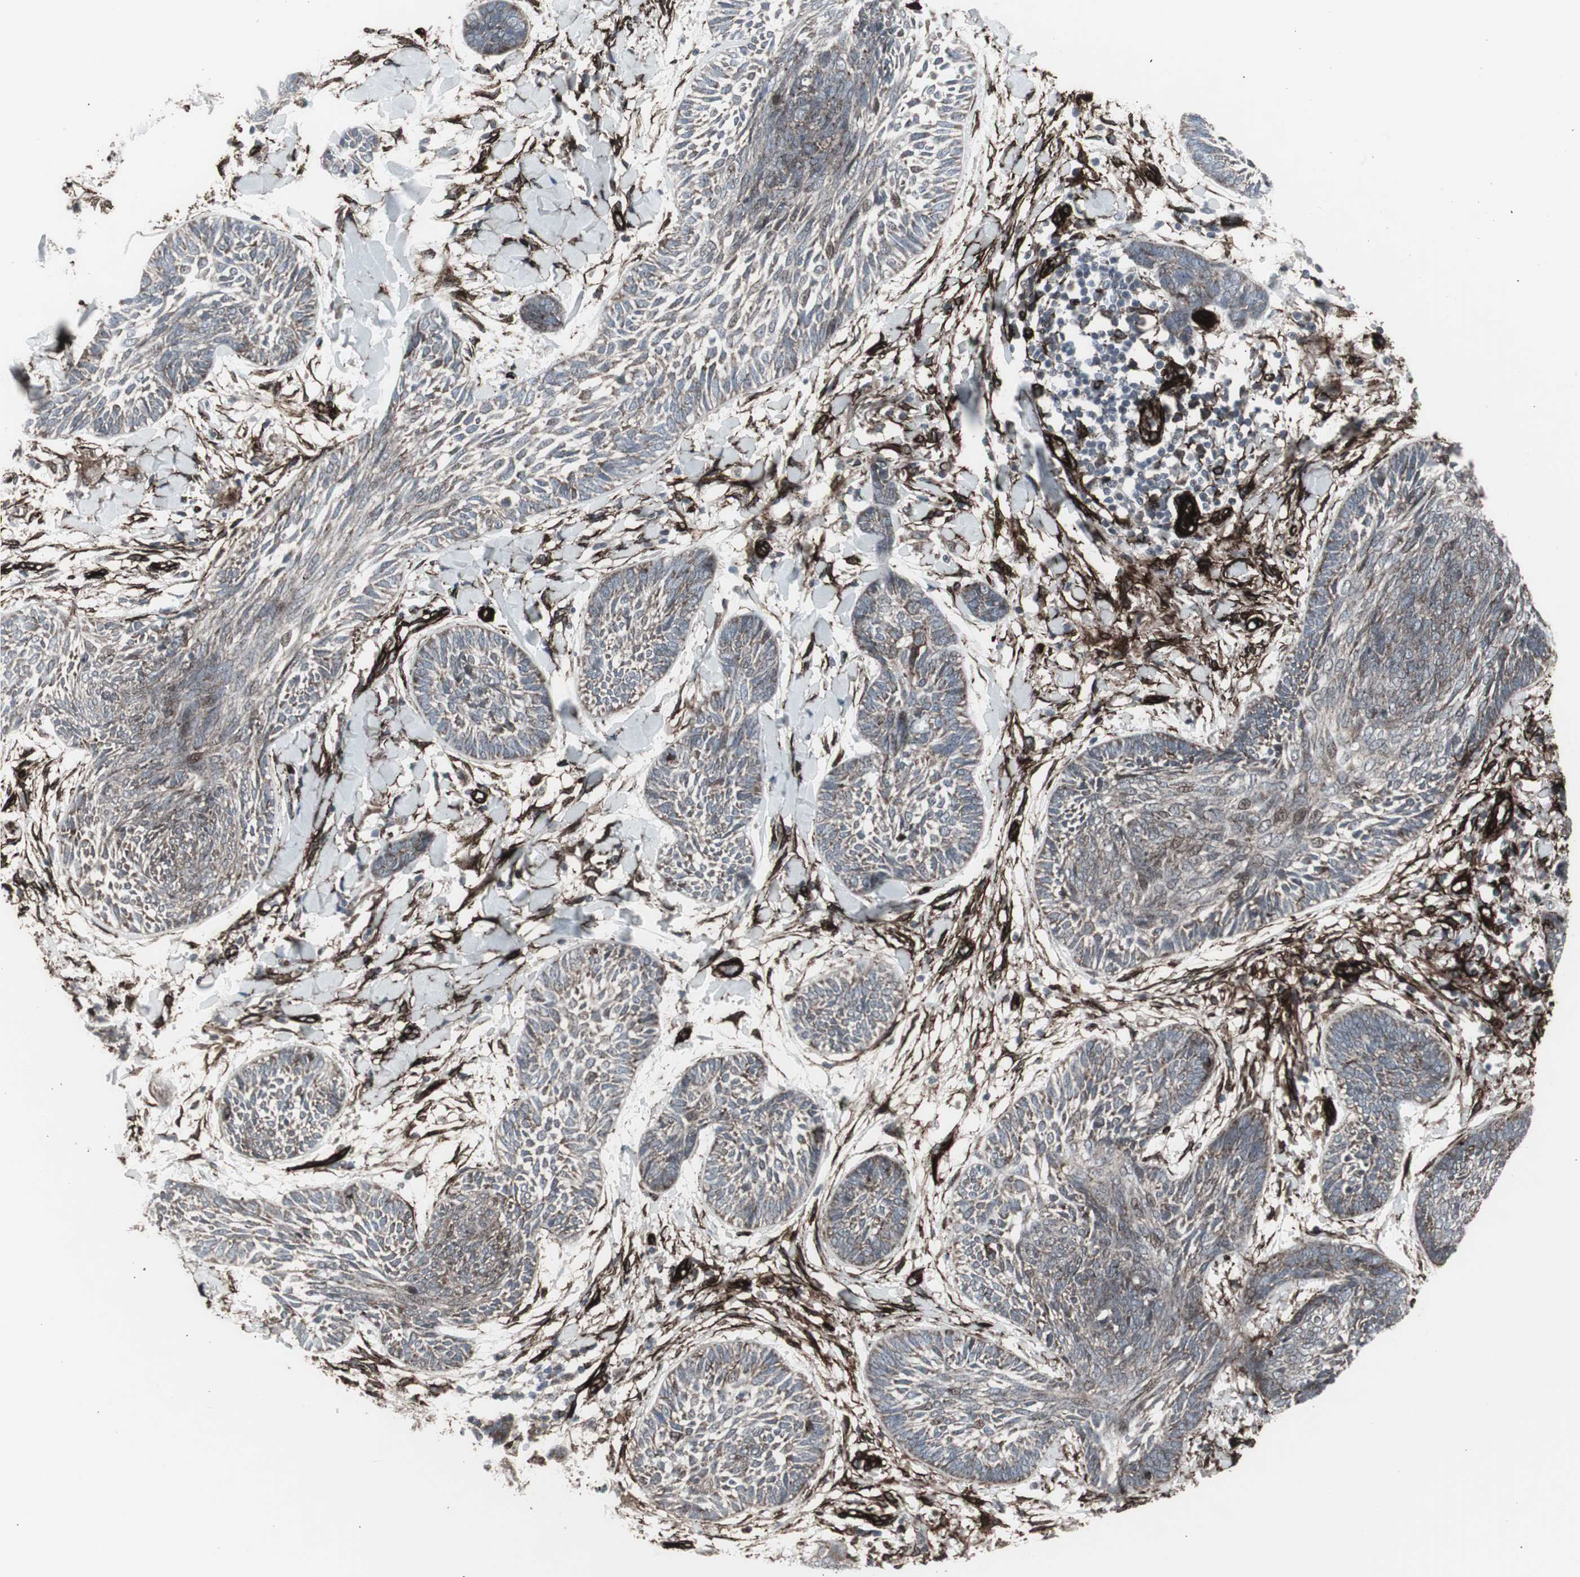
{"staining": {"intensity": "negative", "quantity": "none", "location": "none"}, "tissue": "skin cancer", "cell_type": "Tumor cells", "image_type": "cancer", "snomed": [{"axis": "morphology", "description": "Papilloma, NOS"}, {"axis": "morphology", "description": "Basal cell carcinoma"}, {"axis": "topography", "description": "Skin"}], "caption": "Micrograph shows no significant protein positivity in tumor cells of skin cancer (basal cell carcinoma).", "gene": "PDGFA", "patient": {"sex": "male", "age": 87}}